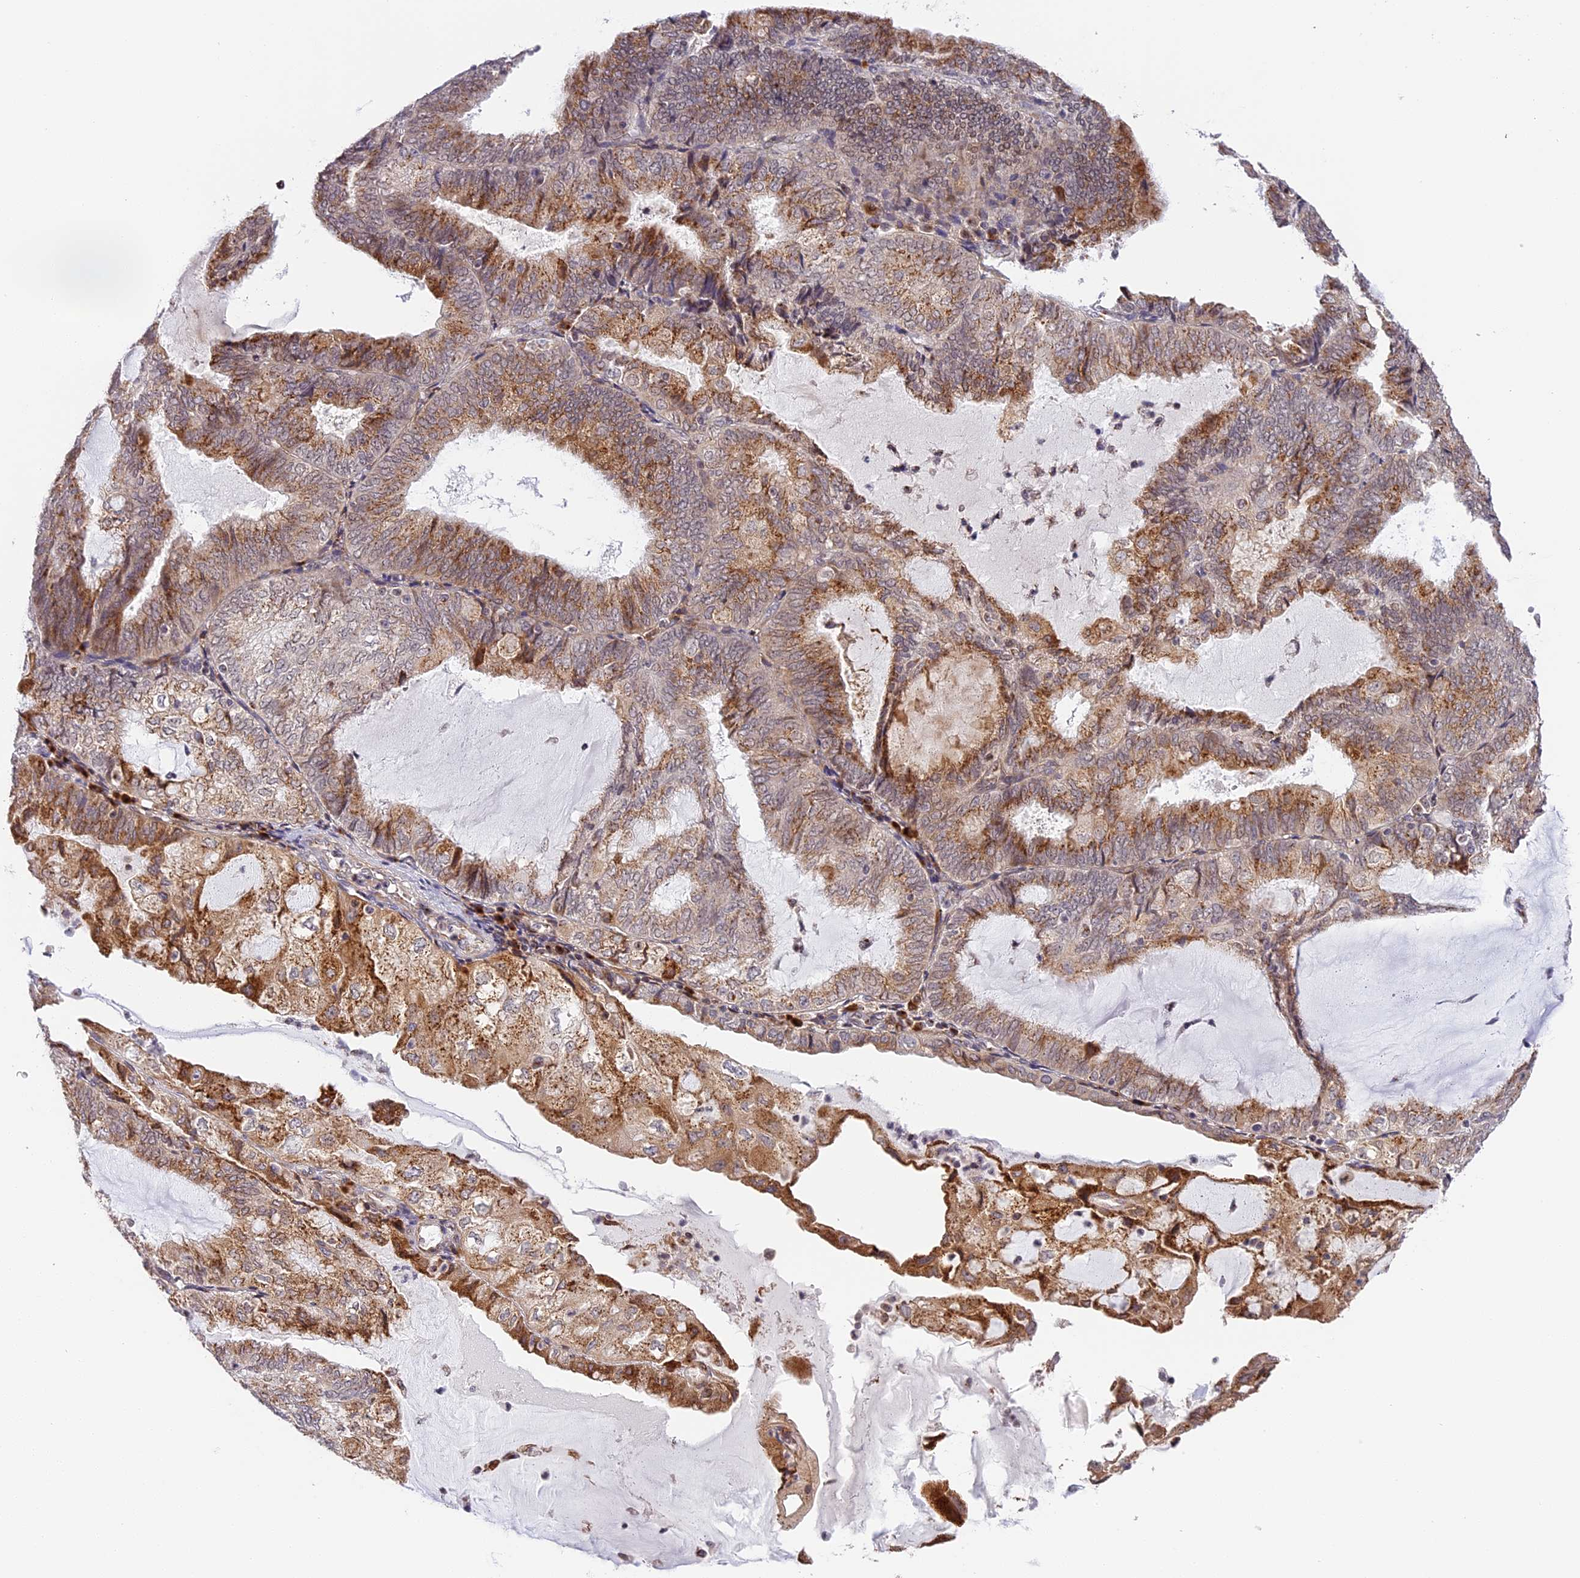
{"staining": {"intensity": "moderate", "quantity": ">75%", "location": "cytoplasmic/membranous"}, "tissue": "endometrial cancer", "cell_type": "Tumor cells", "image_type": "cancer", "snomed": [{"axis": "morphology", "description": "Adenocarcinoma, NOS"}, {"axis": "topography", "description": "Endometrium"}], "caption": "Moderate cytoplasmic/membranous expression for a protein is present in about >75% of tumor cells of endometrial adenocarcinoma using immunohistochemistry.", "gene": "HEATR5B", "patient": {"sex": "female", "age": 81}}